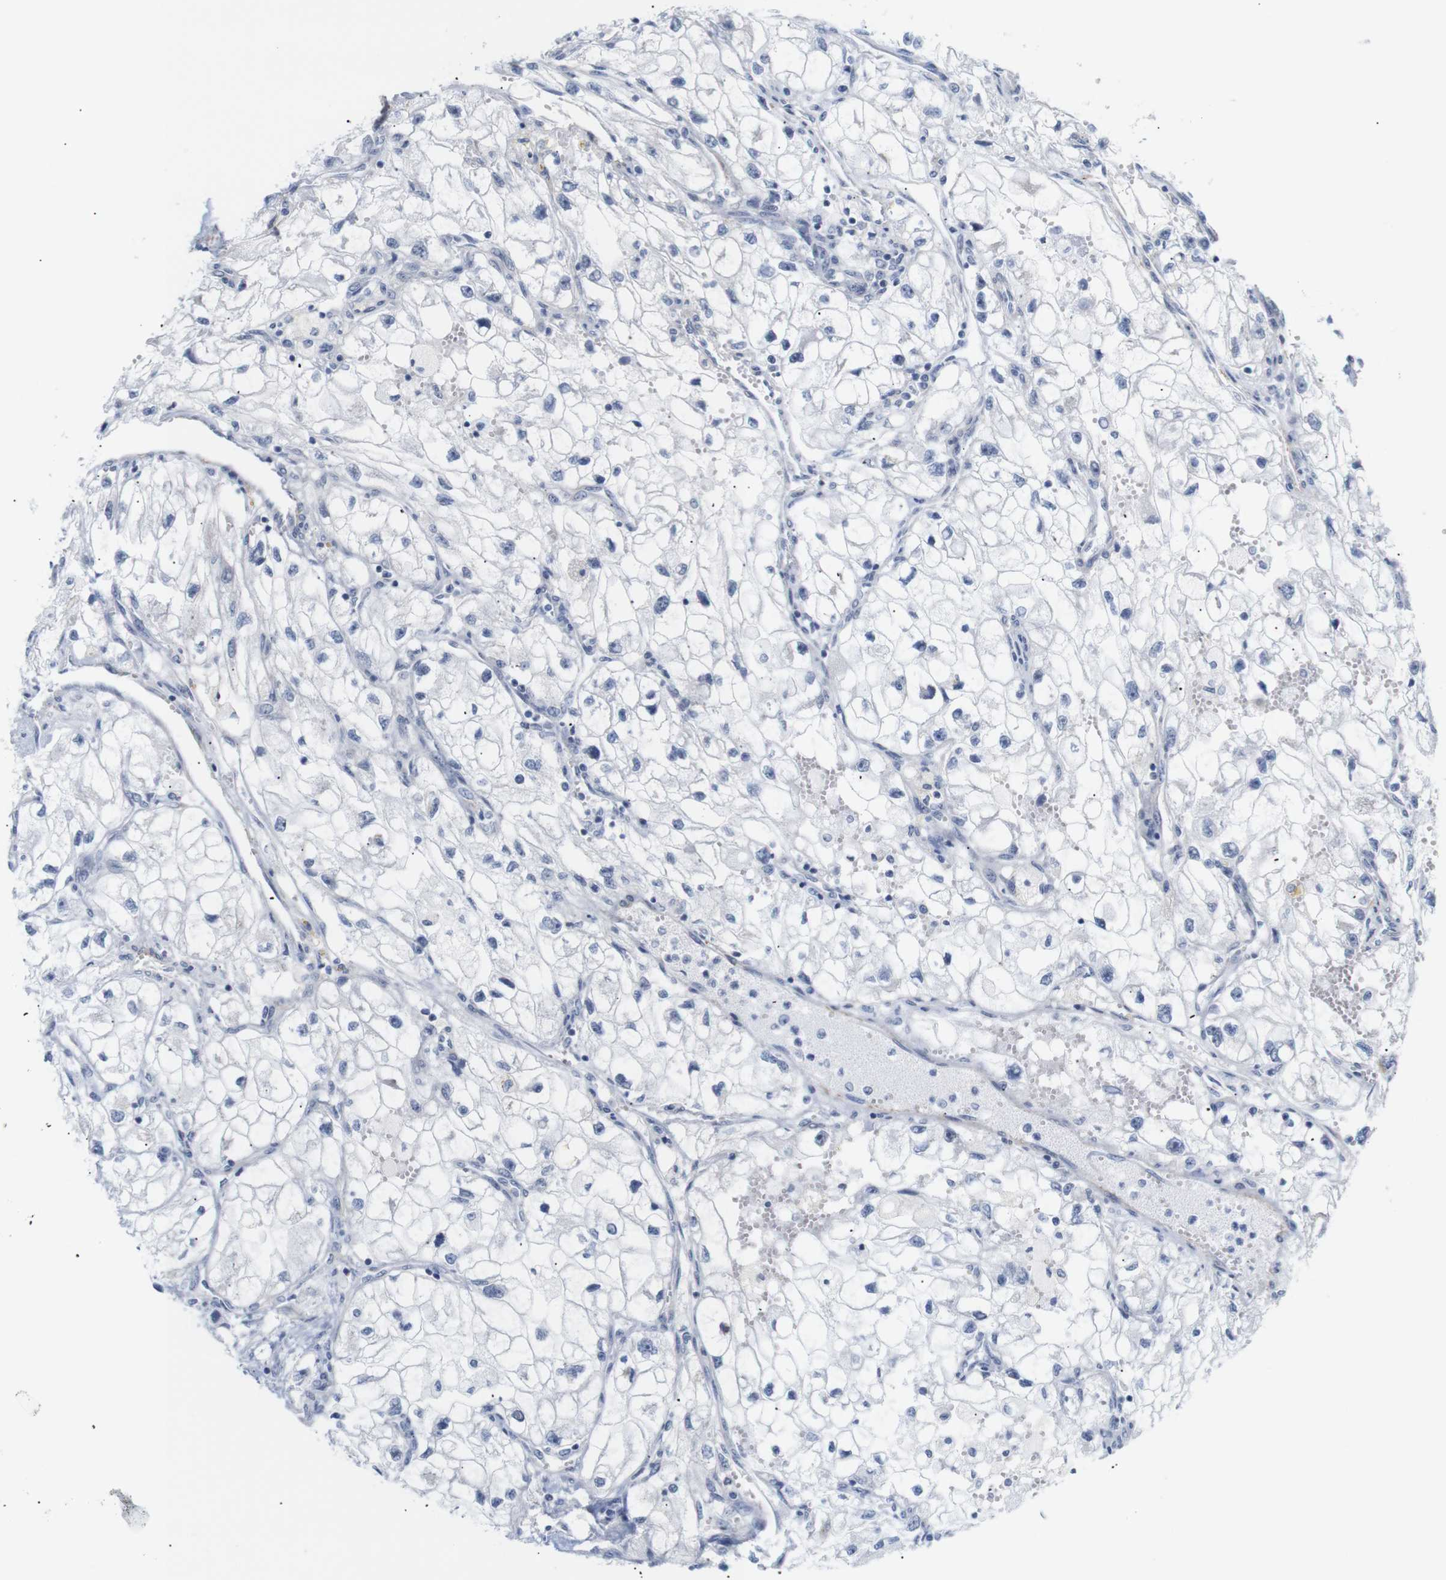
{"staining": {"intensity": "negative", "quantity": "none", "location": "none"}, "tissue": "renal cancer", "cell_type": "Tumor cells", "image_type": "cancer", "snomed": [{"axis": "morphology", "description": "Adenocarcinoma, NOS"}, {"axis": "topography", "description": "Kidney"}], "caption": "Photomicrograph shows no protein staining in tumor cells of renal adenocarcinoma tissue. (Brightfield microscopy of DAB (3,3'-diaminobenzidine) immunohistochemistry at high magnification).", "gene": "STMN3", "patient": {"sex": "female", "age": 70}}